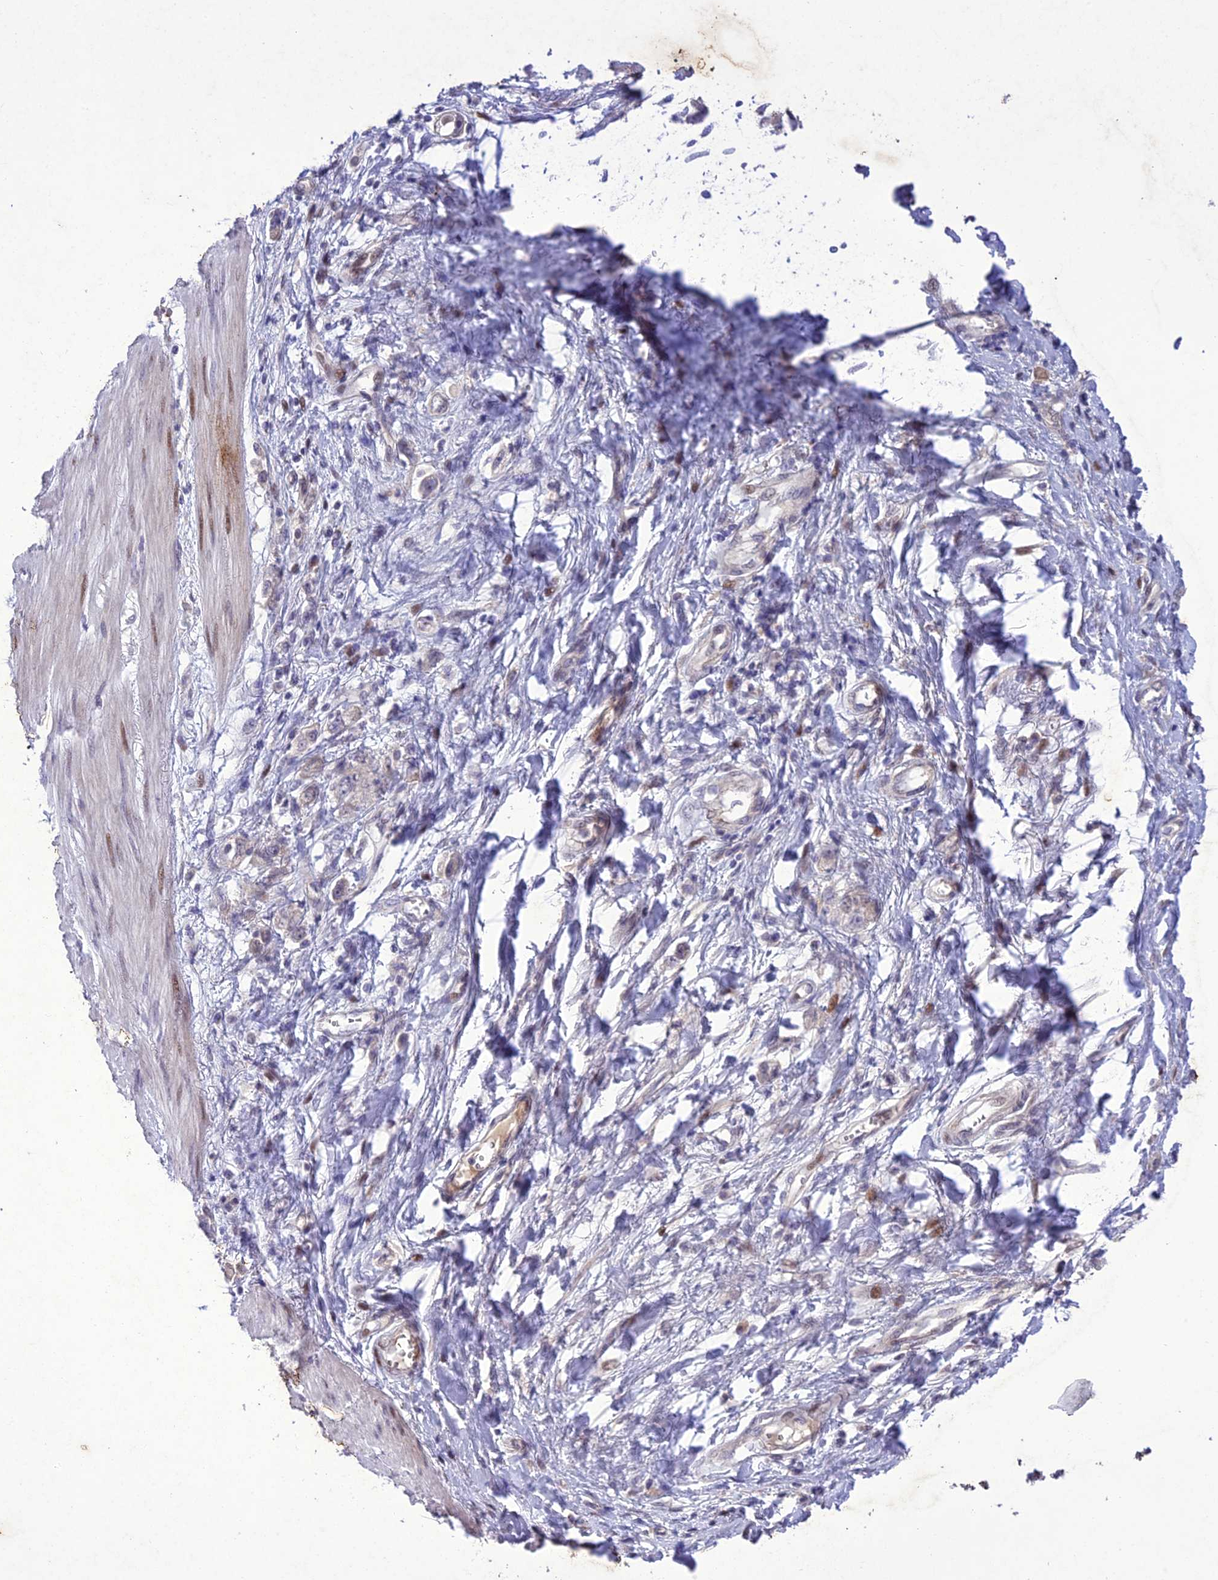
{"staining": {"intensity": "negative", "quantity": "none", "location": "none"}, "tissue": "stomach cancer", "cell_type": "Tumor cells", "image_type": "cancer", "snomed": [{"axis": "morphology", "description": "Adenocarcinoma, NOS"}, {"axis": "topography", "description": "Stomach"}], "caption": "A high-resolution photomicrograph shows immunohistochemistry (IHC) staining of stomach cancer, which shows no significant staining in tumor cells. (DAB immunohistochemistry with hematoxylin counter stain).", "gene": "ANKRD52", "patient": {"sex": "female", "age": 76}}